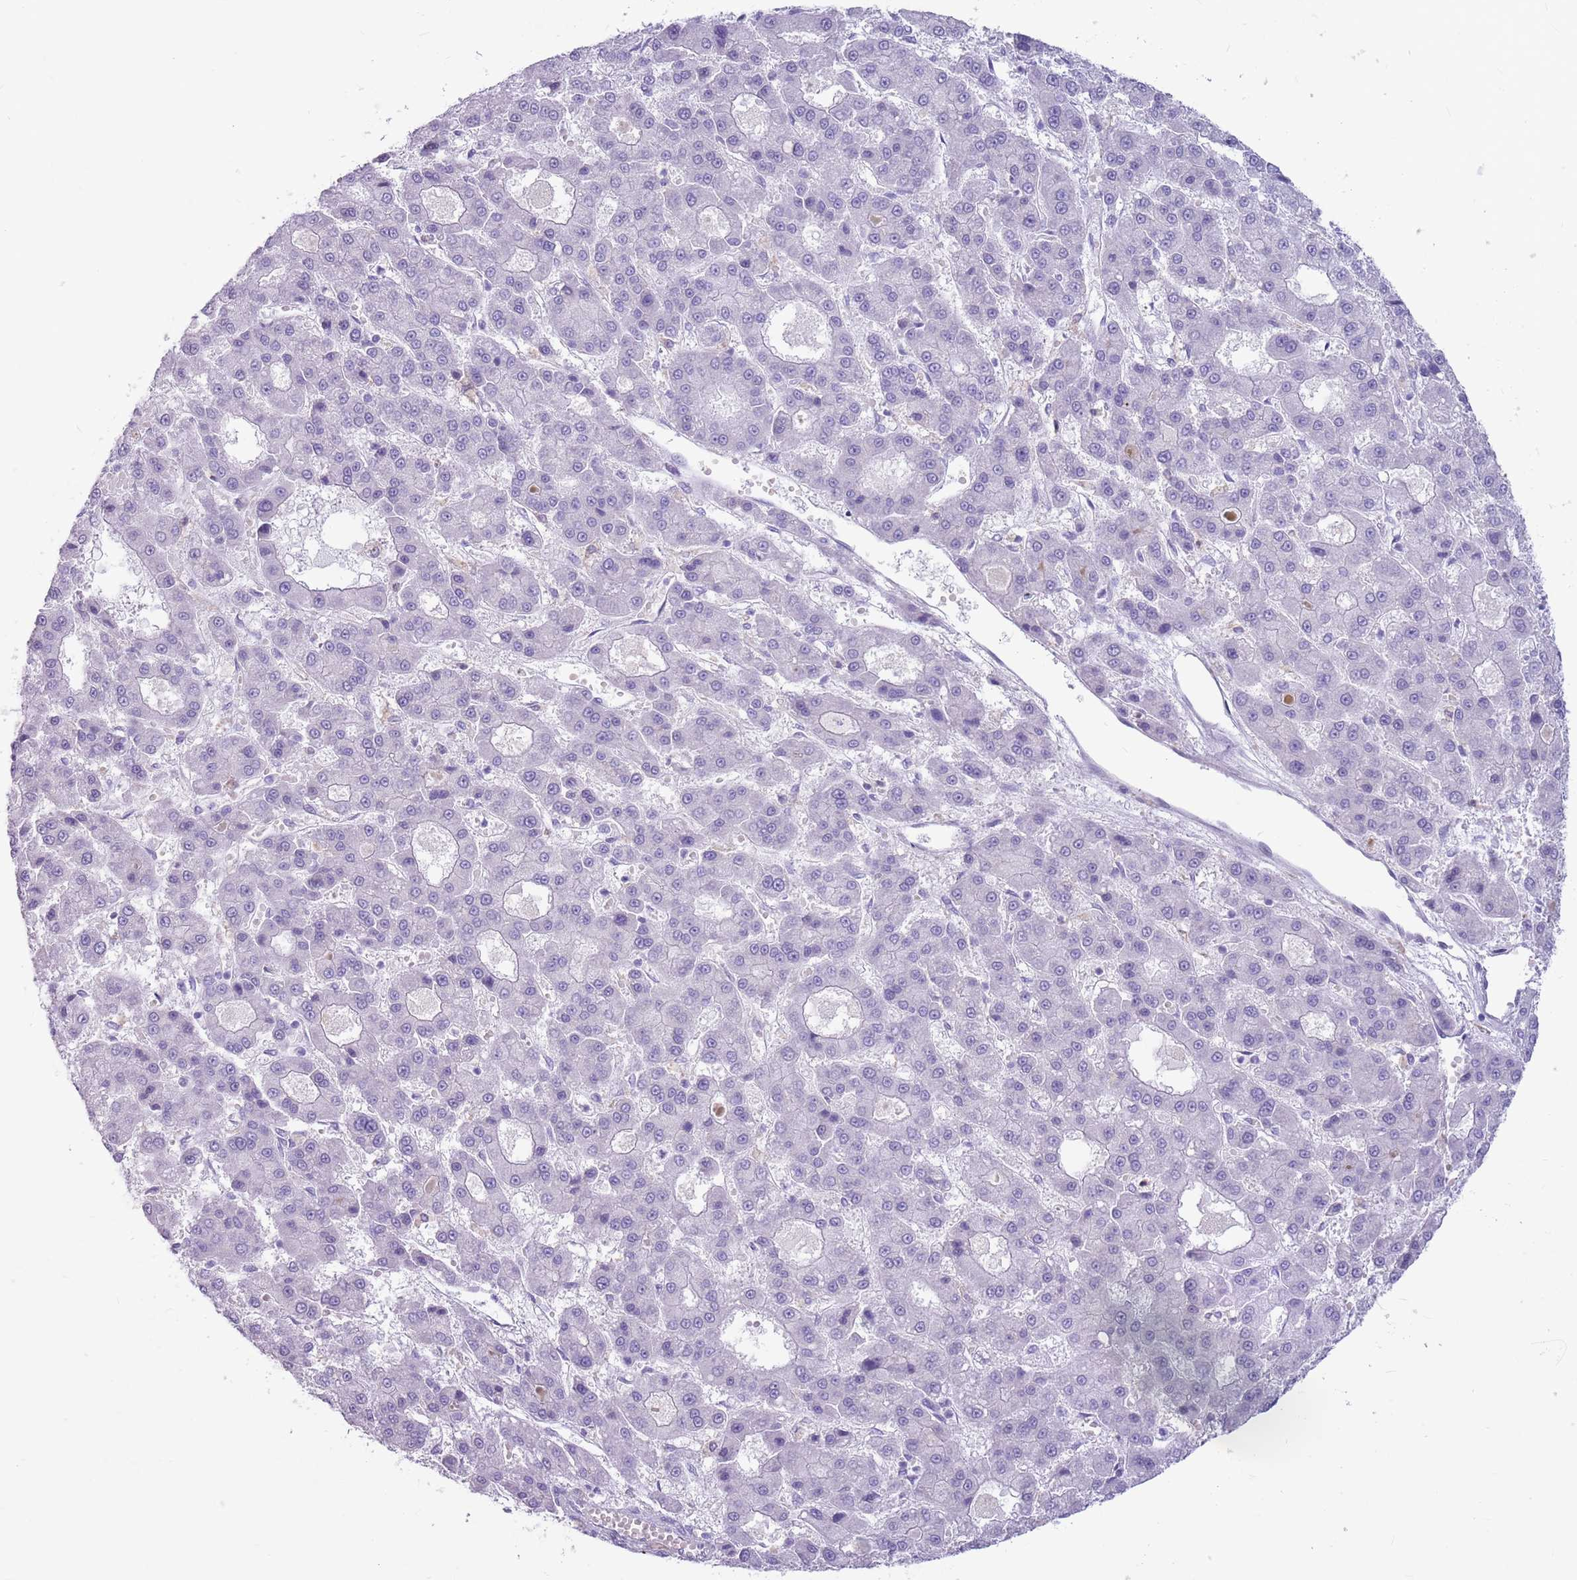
{"staining": {"intensity": "negative", "quantity": "none", "location": "none"}, "tissue": "liver cancer", "cell_type": "Tumor cells", "image_type": "cancer", "snomed": [{"axis": "morphology", "description": "Carcinoma, Hepatocellular, NOS"}, {"axis": "topography", "description": "Liver"}], "caption": "High magnification brightfield microscopy of hepatocellular carcinoma (liver) stained with DAB (3,3'-diaminobenzidine) (brown) and counterstained with hematoxylin (blue): tumor cells show no significant staining.", "gene": "SNX6", "patient": {"sex": "male", "age": 70}}